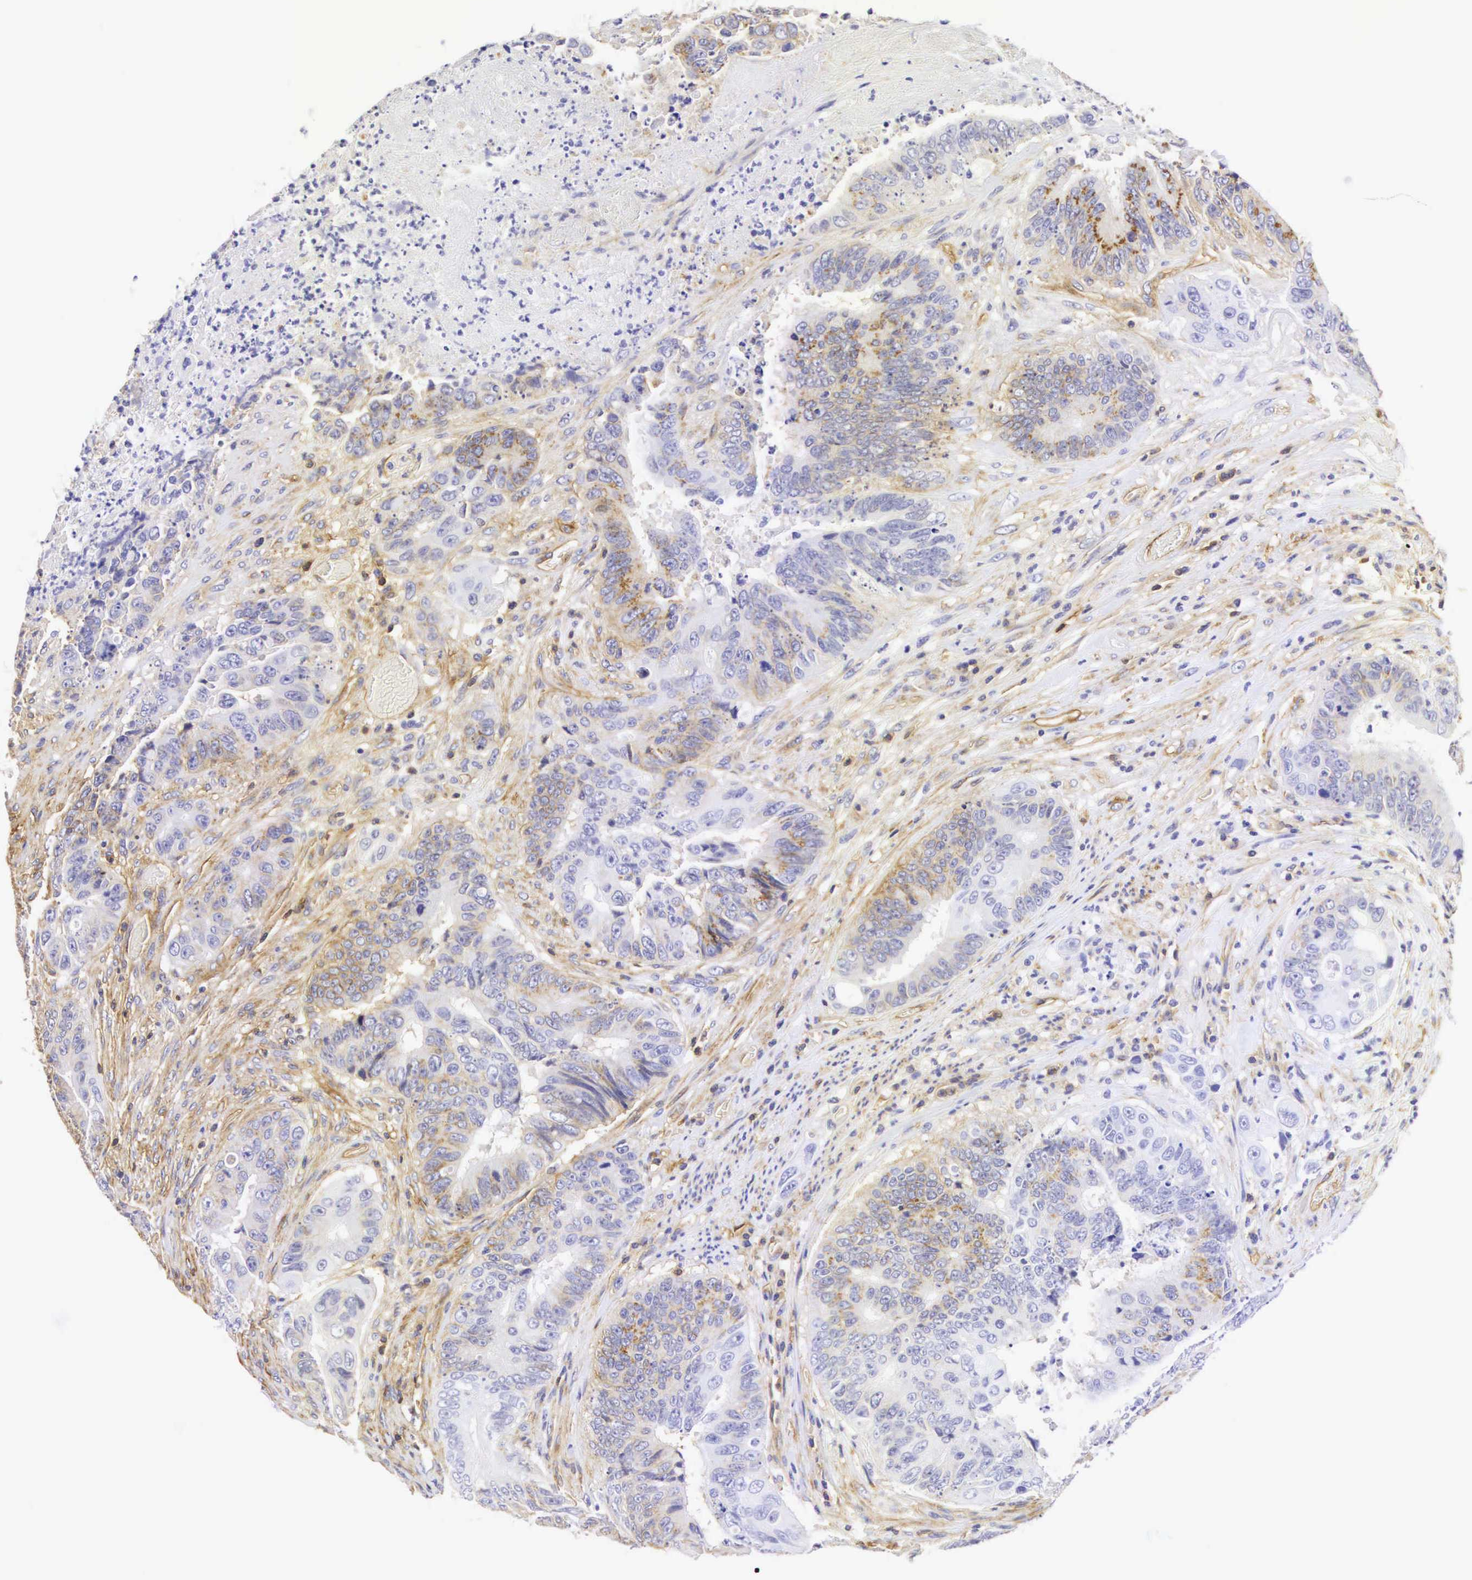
{"staining": {"intensity": "weak", "quantity": "25%-75%", "location": "cytoplasmic/membranous"}, "tissue": "colorectal cancer", "cell_type": "Tumor cells", "image_type": "cancer", "snomed": [{"axis": "morphology", "description": "Adenocarcinoma, NOS"}, {"axis": "topography", "description": "Rectum"}], "caption": "Colorectal adenocarcinoma stained for a protein demonstrates weak cytoplasmic/membranous positivity in tumor cells.", "gene": "CD99", "patient": {"sex": "female", "age": 65}}